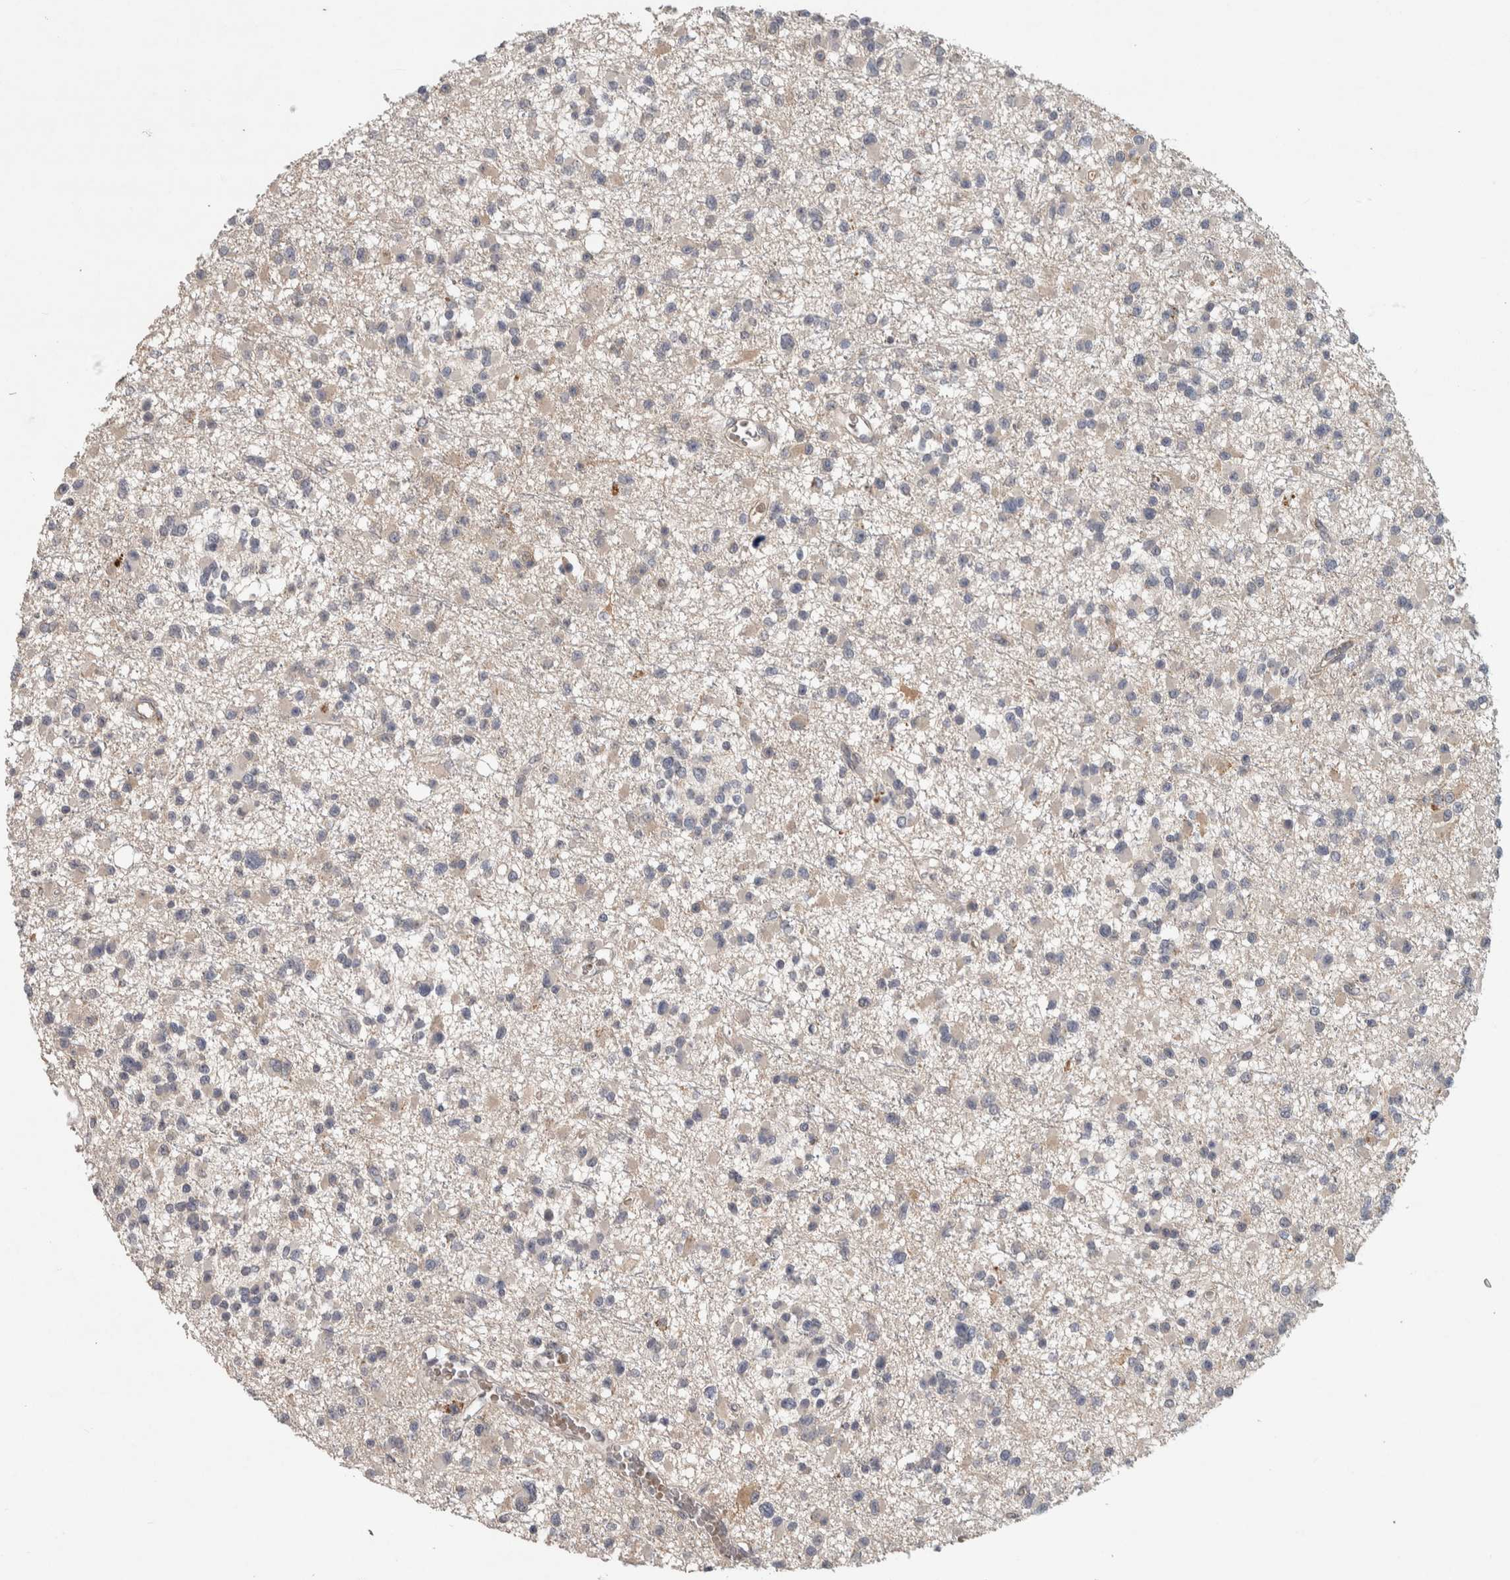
{"staining": {"intensity": "weak", "quantity": "<25%", "location": "cytoplasmic/membranous"}, "tissue": "glioma", "cell_type": "Tumor cells", "image_type": "cancer", "snomed": [{"axis": "morphology", "description": "Glioma, malignant, Low grade"}, {"axis": "topography", "description": "Brain"}], "caption": "DAB immunohistochemical staining of glioma shows no significant staining in tumor cells. (DAB (3,3'-diaminobenzidine) immunohistochemistry (IHC) visualized using brightfield microscopy, high magnification).", "gene": "CHRM3", "patient": {"sex": "female", "age": 22}}